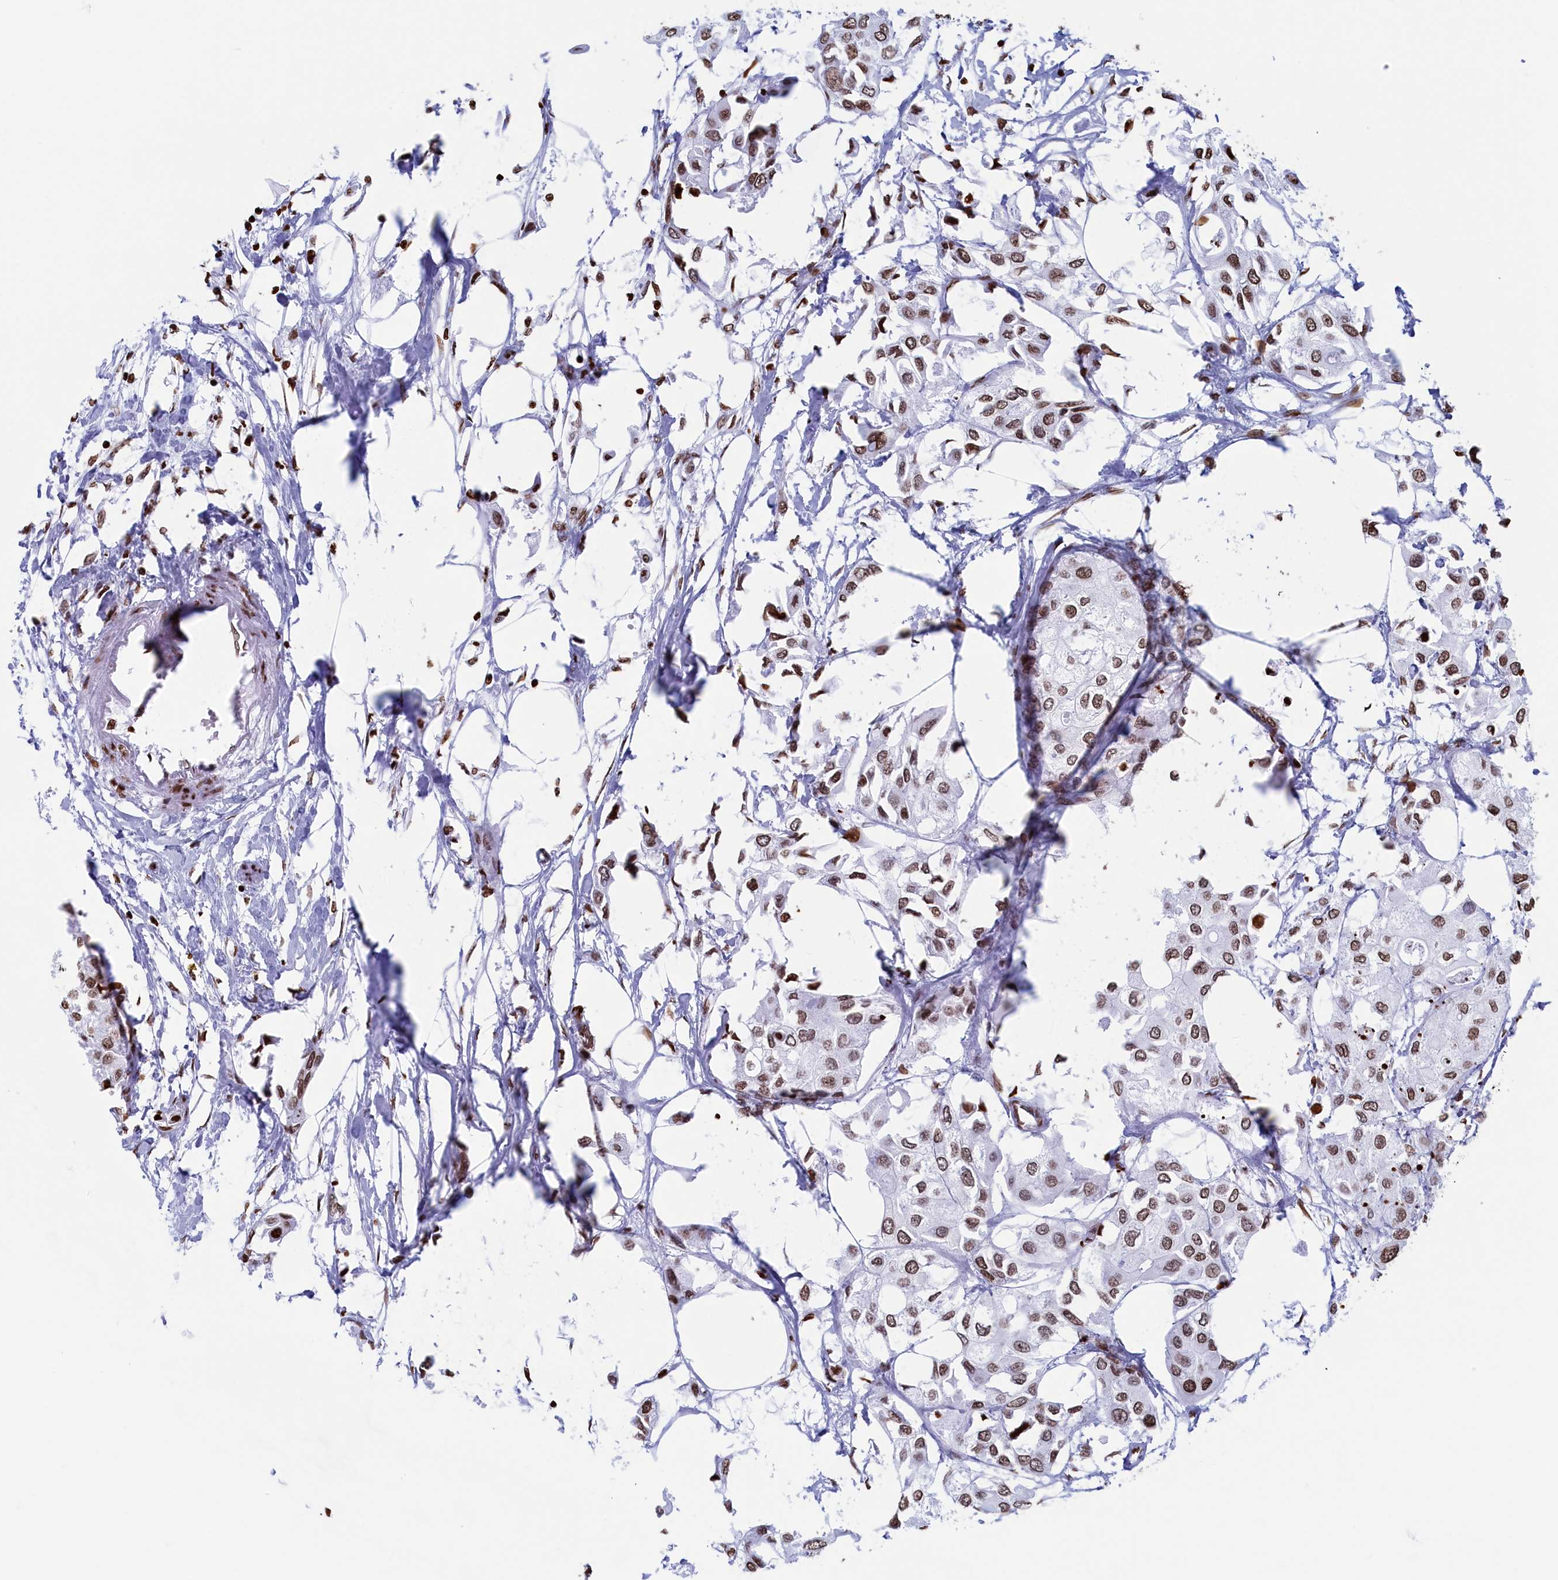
{"staining": {"intensity": "moderate", "quantity": ">75%", "location": "nuclear"}, "tissue": "urothelial cancer", "cell_type": "Tumor cells", "image_type": "cancer", "snomed": [{"axis": "morphology", "description": "Urothelial carcinoma, High grade"}, {"axis": "topography", "description": "Urinary bladder"}], "caption": "High-grade urothelial carcinoma stained with a brown dye demonstrates moderate nuclear positive staining in about >75% of tumor cells.", "gene": "APOBEC3A", "patient": {"sex": "male", "age": 64}}